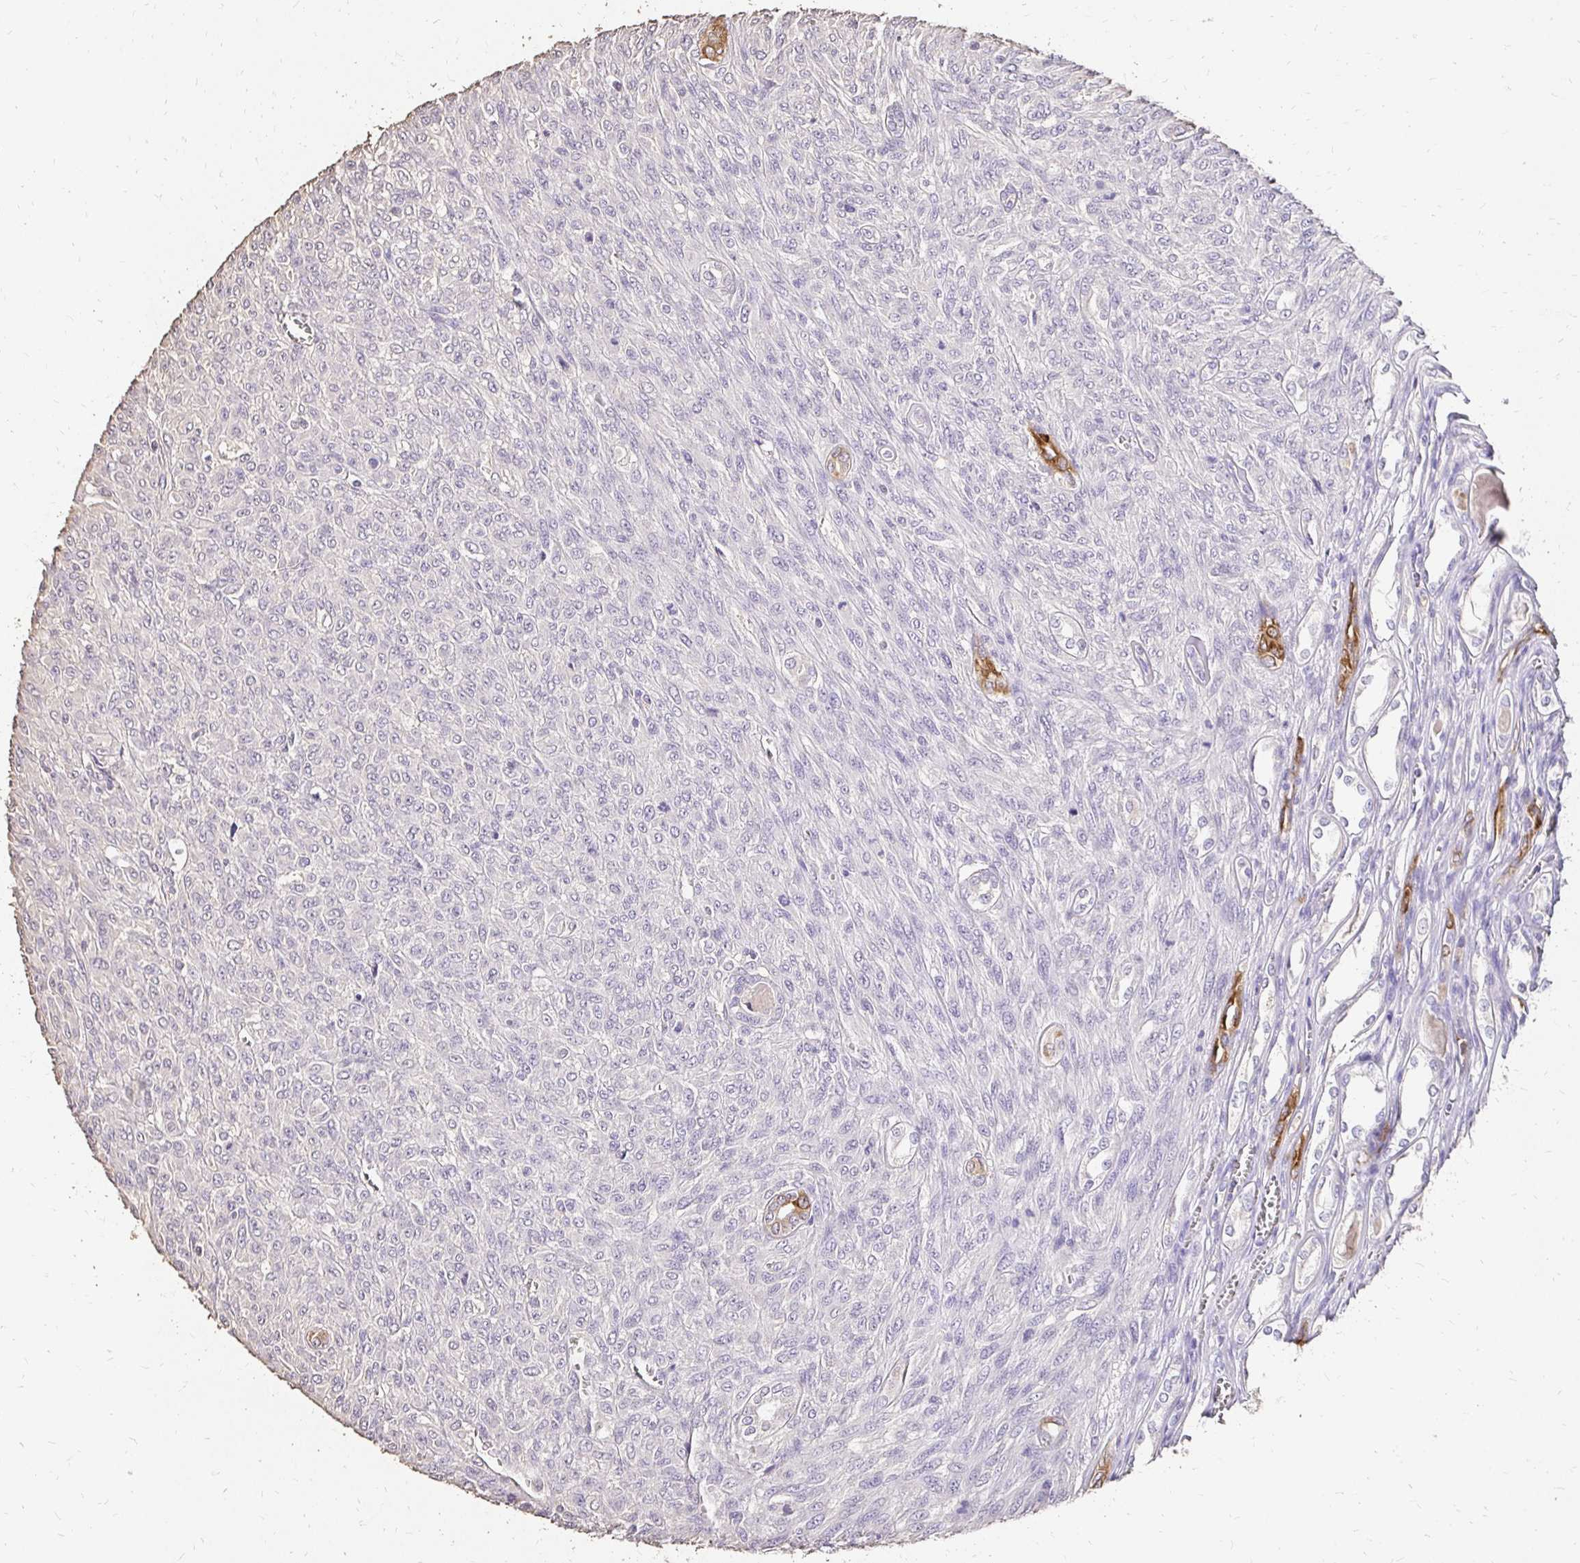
{"staining": {"intensity": "negative", "quantity": "none", "location": "none"}, "tissue": "renal cancer", "cell_type": "Tumor cells", "image_type": "cancer", "snomed": [{"axis": "morphology", "description": "Adenocarcinoma, NOS"}, {"axis": "topography", "description": "Kidney"}], "caption": "IHC photomicrograph of adenocarcinoma (renal) stained for a protein (brown), which demonstrates no positivity in tumor cells.", "gene": "UGT1A6", "patient": {"sex": "male", "age": 58}}